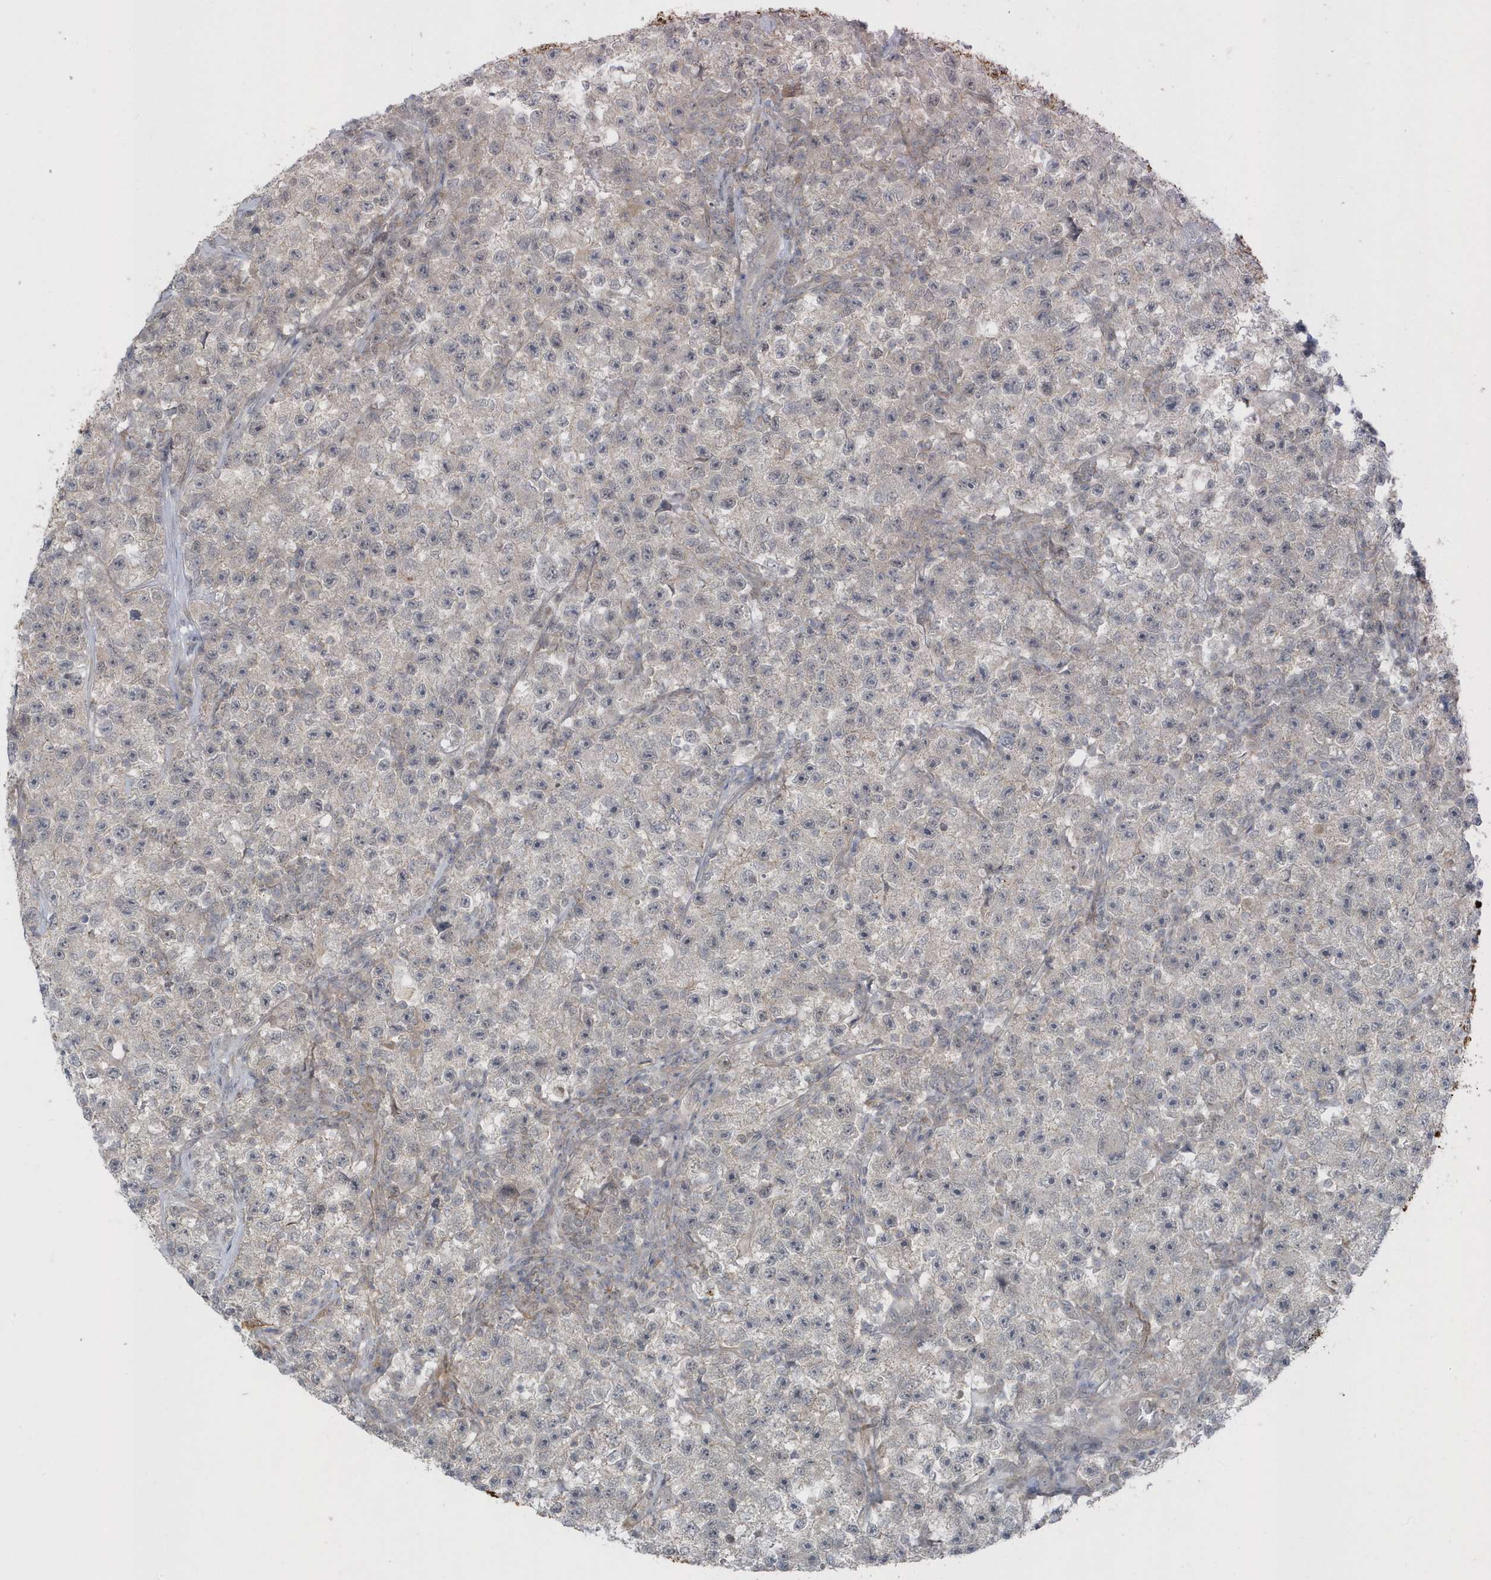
{"staining": {"intensity": "negative", "quantity": "none", "location": "none"}, "tissue": "testis cancer", "cell_type": "Tumor cells", "image_type": "cancer", "snomed": [{"axis": "morphology", "description": "Seminoma, NOS"}, {"axis": "topography", "description": "Testis"}], "caption": "An image of human testis seminoma is negative for staining in tumor cells.", "gene": "PARD3B", "patient": {"sex": "male", "age": 22}}